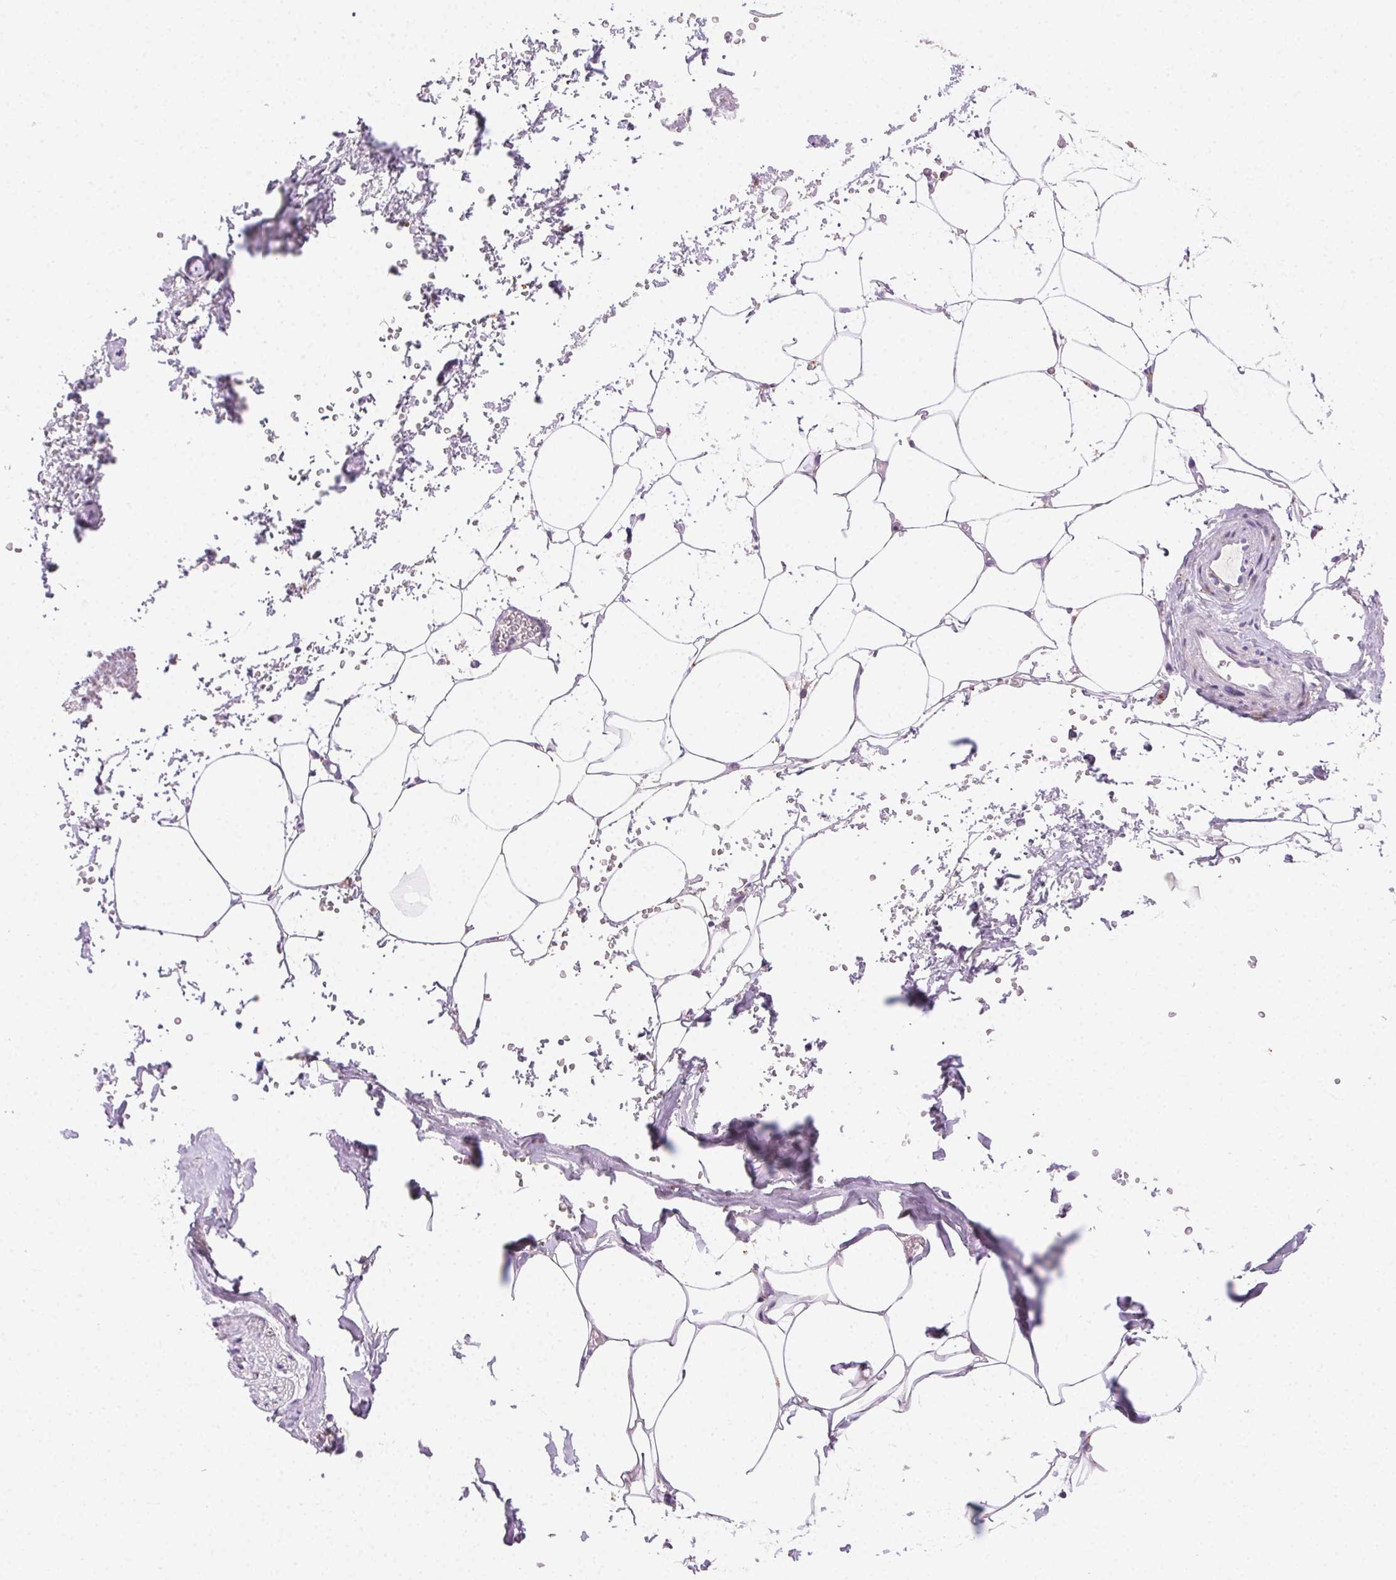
{"staining": {"intensity": "weak", "quantity": "25%-75%", "location": "cytoplasmic/membranous"}, "tissue": "adipose tissue", "cell_type": "Adipocytes", "image_type": "normal", "snomed": [{"axis": "morphology", "description": "Normal tissue, NOS"}, {"axis": "topography", "description": "Prostate"}, {"axis": "topography", "description": "Peripheral nerve tissue"}], "caption": "High-power microscopy captured an immunohistochemistry (IHC) histopathology image of normal adipose tissue, revealing weak cytoplasmic/membranous expression in approximately 25%-75% of adipocytes. The staining is performed using DAB brown chromogen to label protein expression. The nuclei are counter-stained blue using hematoxylin.", "gene": "SCPEP1", "patient": {"sex": "male", "age": 55}}